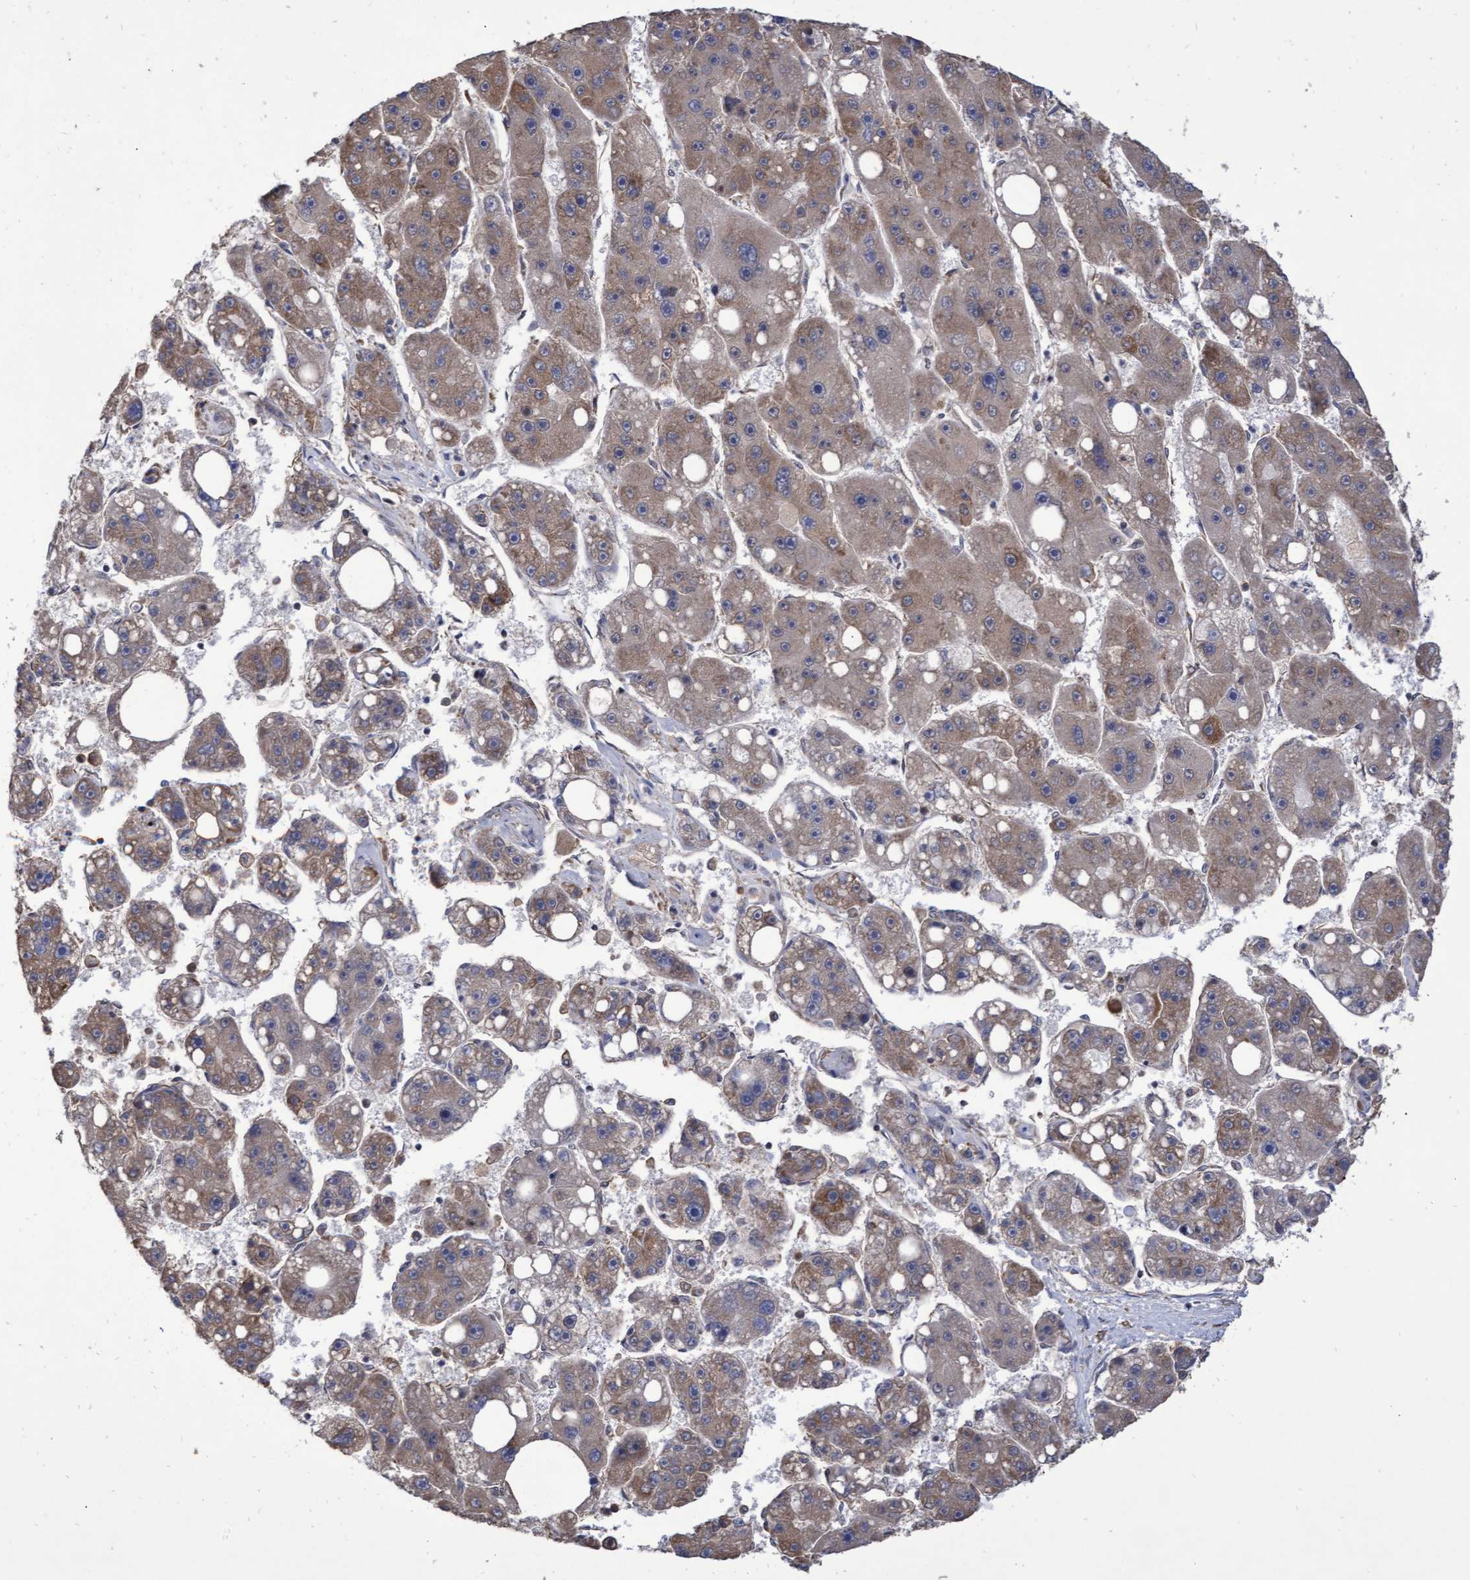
{"staining": {"intensity": "moderate", "quantity": ">75%", "location": "cytoplasmic/membranous"}, "tissue": "liver cancer", "cell_type": "Tumor cells", "image_type": "cancer", "snomed": [{"axis": "morphology", "description": "Carcinoma, Hepatocellular, NOS"}, {"axis": "topography", "description": "Liver"}], "caption": "IHC image of neoplastic tissue: liver cancer stained using immunohistochemistry demonstrates medium levels of moderate protein expression localized specifically in the cytoplasmic/membranous of tumor cells, appearing as a cytoplasmic/membranous brown color.", "gene": "ABCF2", "patient": {"sex": "female", "age": 61}}